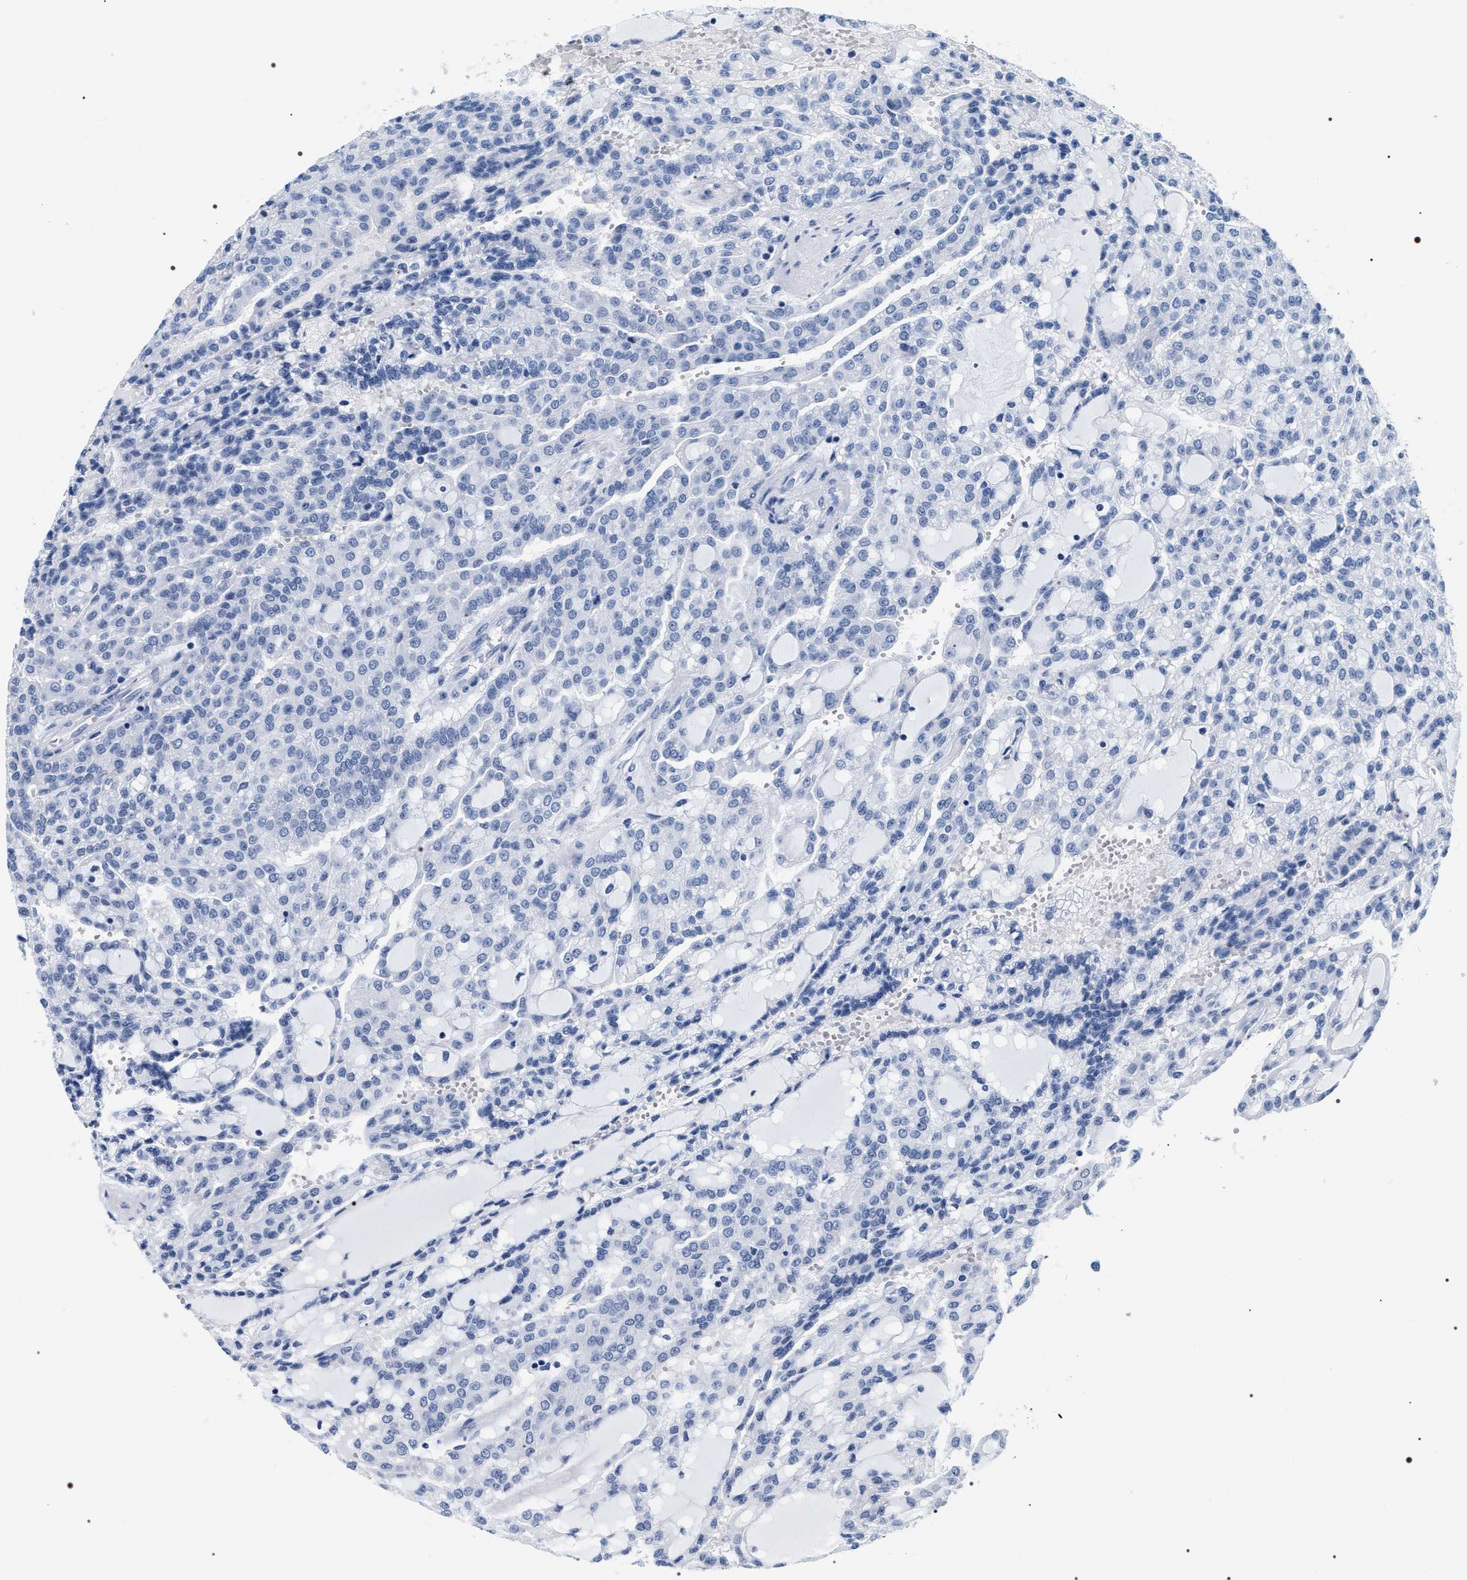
{"staining": {"intensity": "negative", "quantity": "none", "location": "none"}, "tissue": "renal cancer", "cell_type": "Tumor cells", "image_type": "cancer", "snomed": [{"axis": "morphology", "description": "Adenocarcinoma, NOS"}, {"axis": "topography", "description": "Kidney"}], "caption": "Protein analysis of adenocarcinoma (renal) displays no significant positivity in tumor cells.", "gene": "ADH4", "patient": {"sex": "male", "age": 63}}